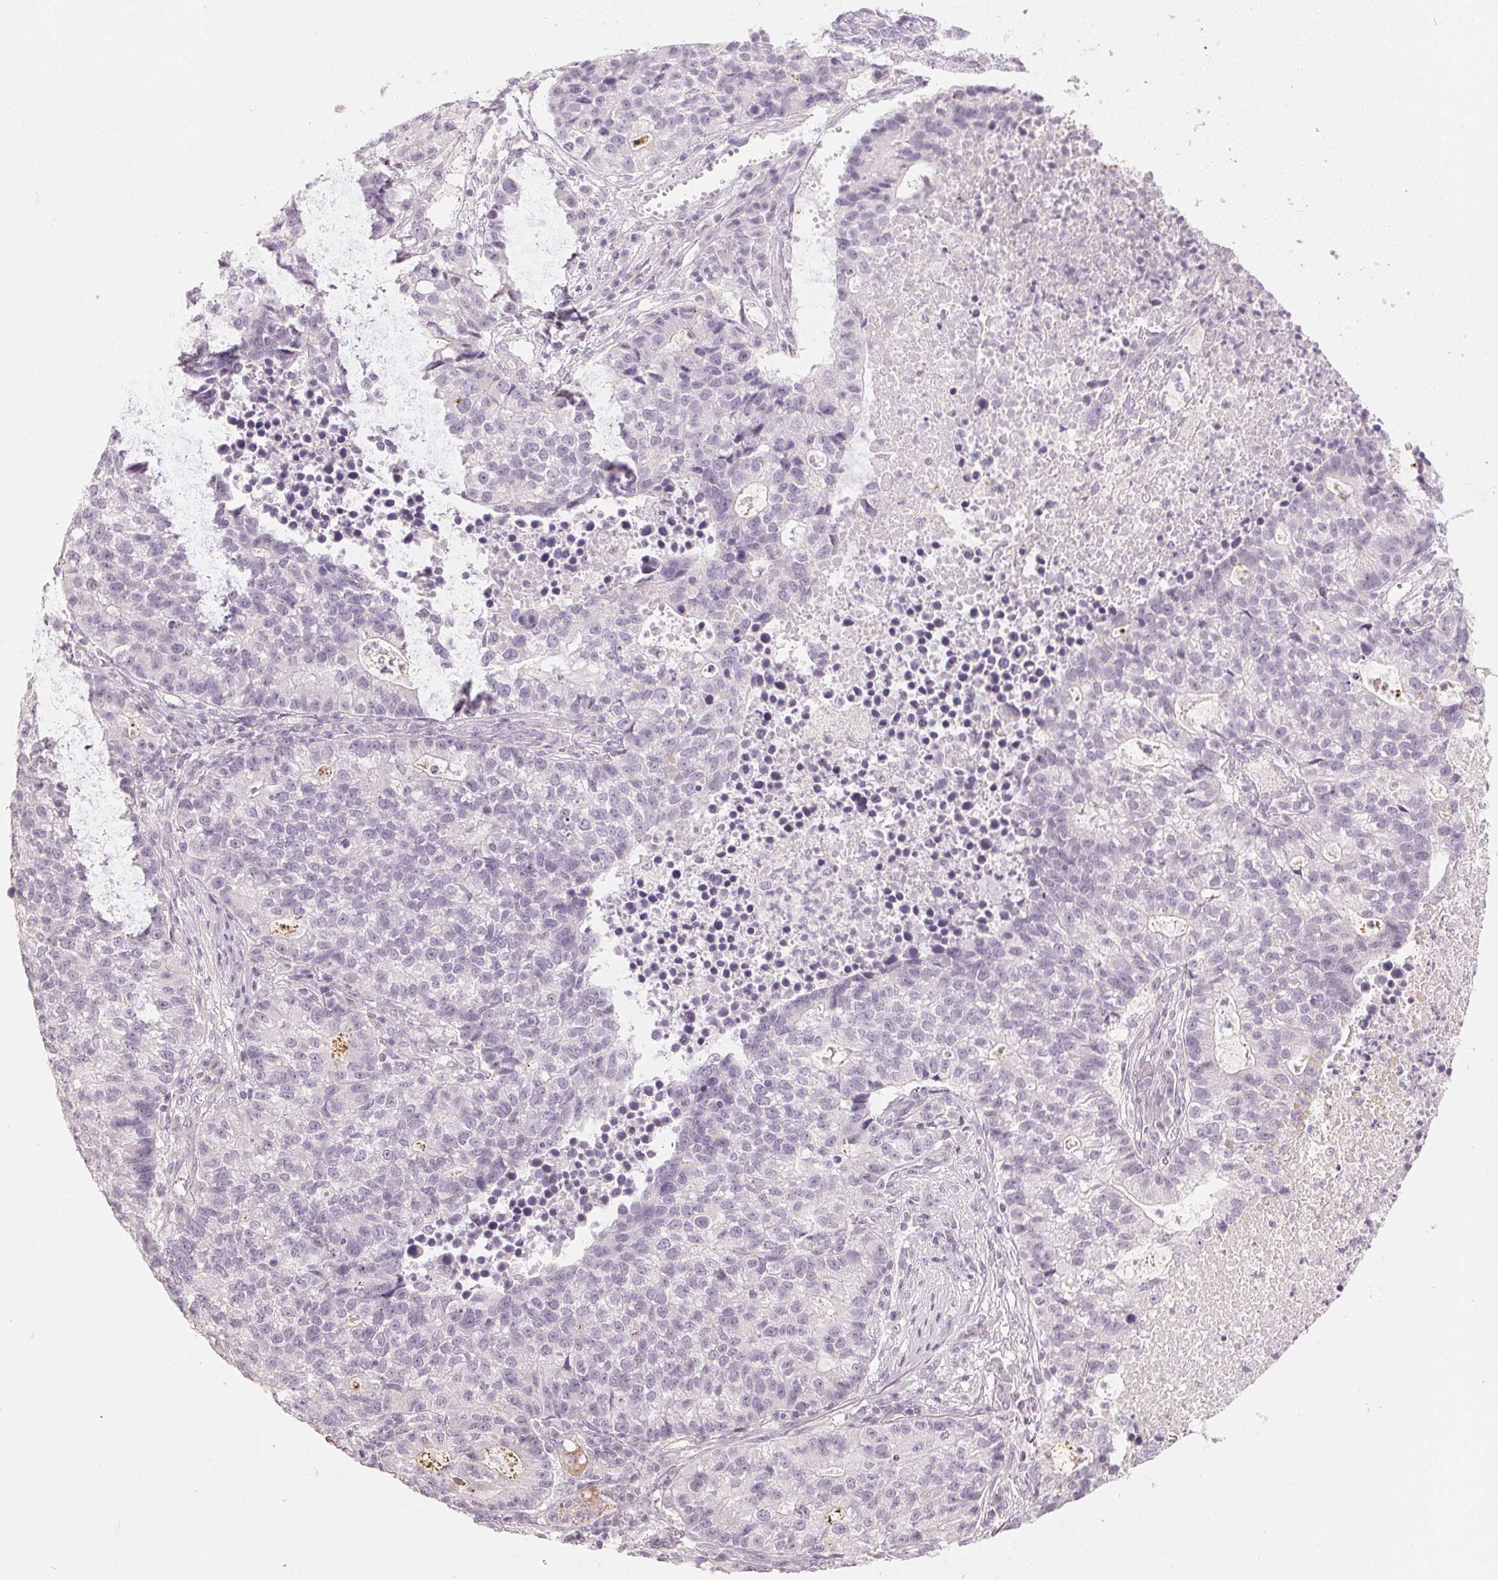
{"staining": {"intensity": "negative", "quantity": "none", "location": "none"}, "tissue": "lung cancer", "cell_type": "Tumor cells", "image_type": "cancer", "snomed": [{"axis": "morphology", "description": "Adenocarcinoma, NOS"}, {"axis": "topography", "description": "Lung"}], "caption": "Human lung cancer (adenocarcinoma) stained for a protein using immunohistochemistry demonstrates no staining in tumor cells.", "gene": "LVRN", "patient": {"sex": "male", "age": 57}}